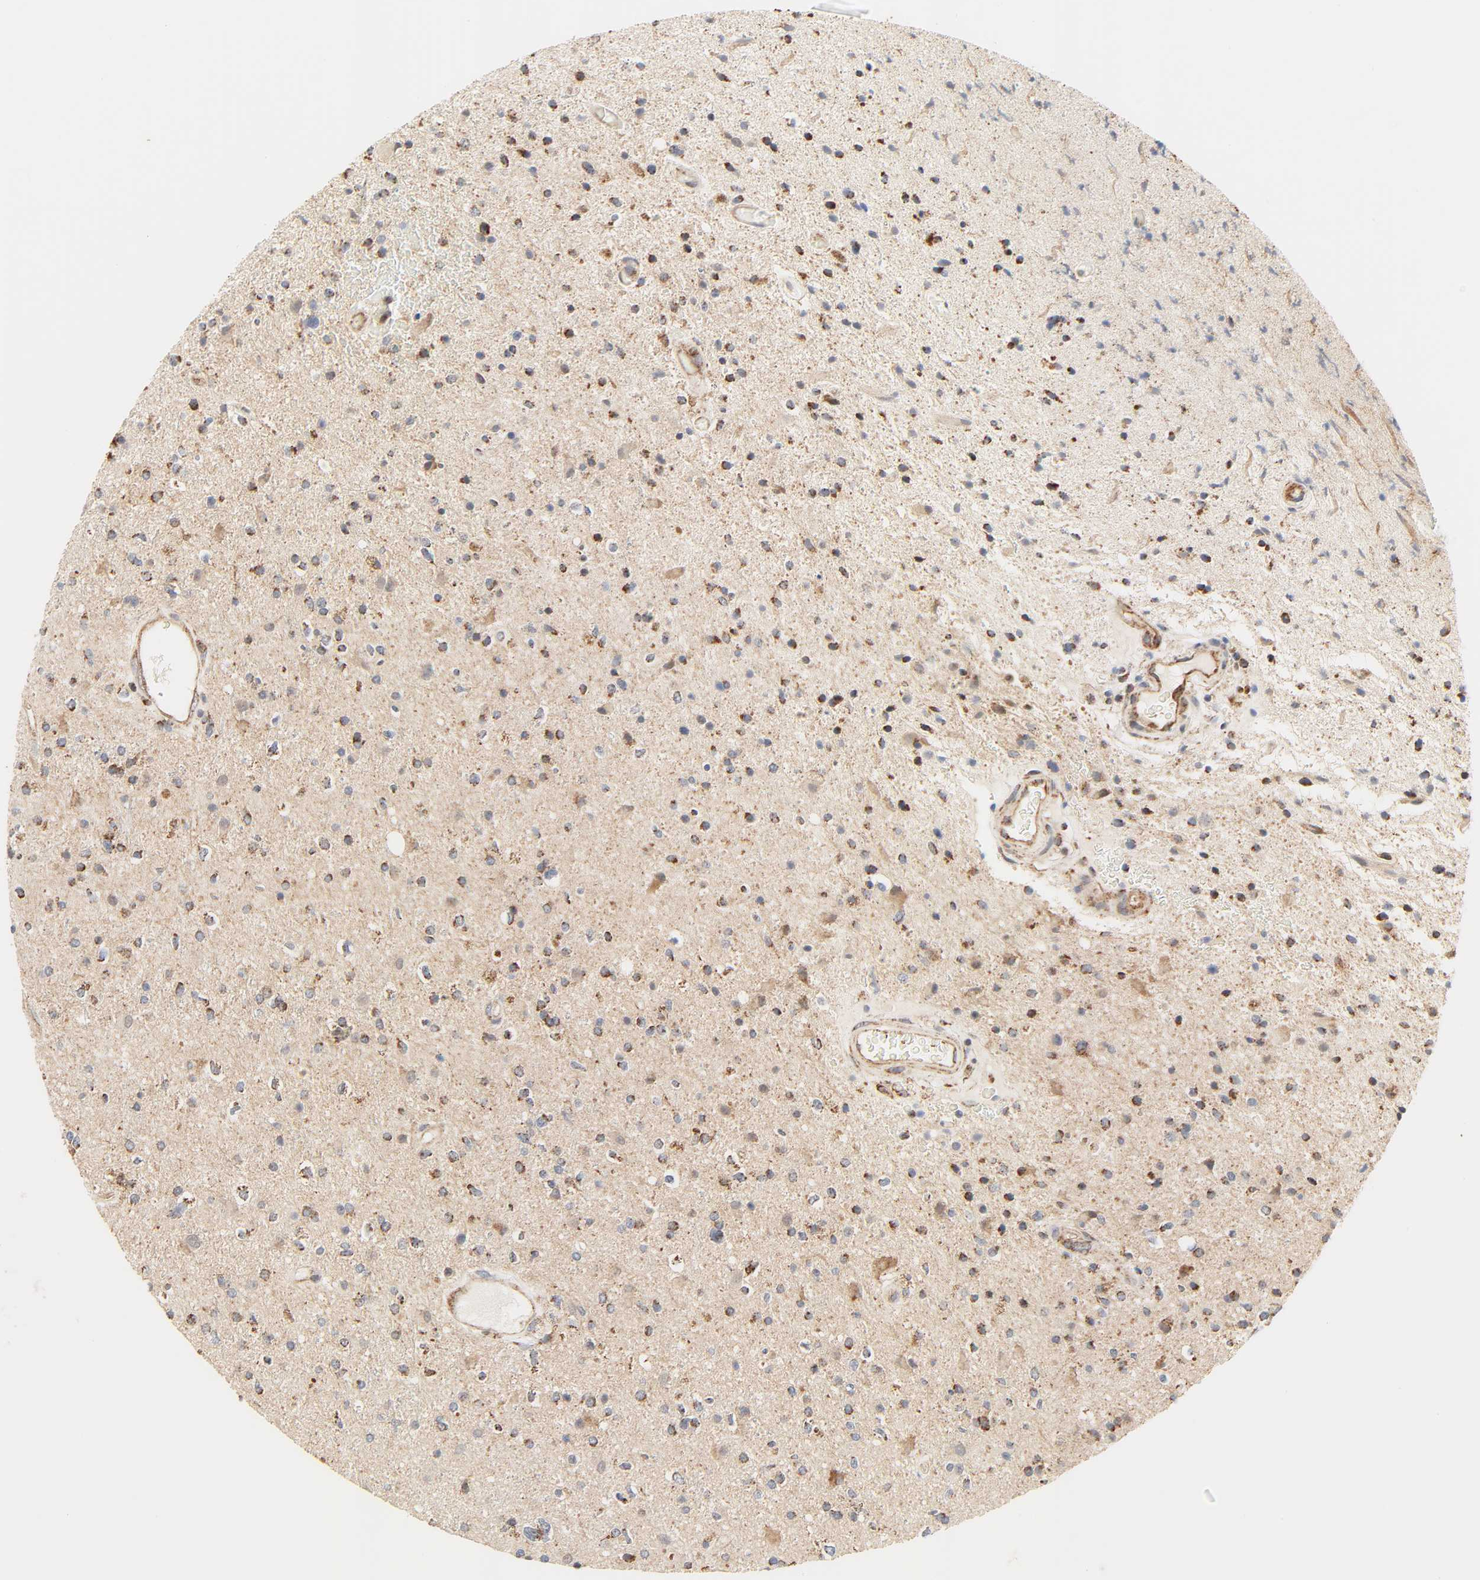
{"staining": {"intensity": "moderate", "quantity": "25%-75%", "location": "cytoplasmic/membranous"}, "tissue": "glioma", "cell_type": "Tumor cells", "image_type": "cancer", "snomed": [{"axis": "morphology", "description": "Glioma, malignant, High grade"}, {"axis": "topography", "description": "Brain"}], "caption": "Immunohistochemical staining of malignant high-grade glioma reveals medium levels of moderate cytoplasmic/membranous positivity in about 25%-75% of tumor cells.", "gene": "ZMAT5", "patient": {"sex": "male", "age": 33}}